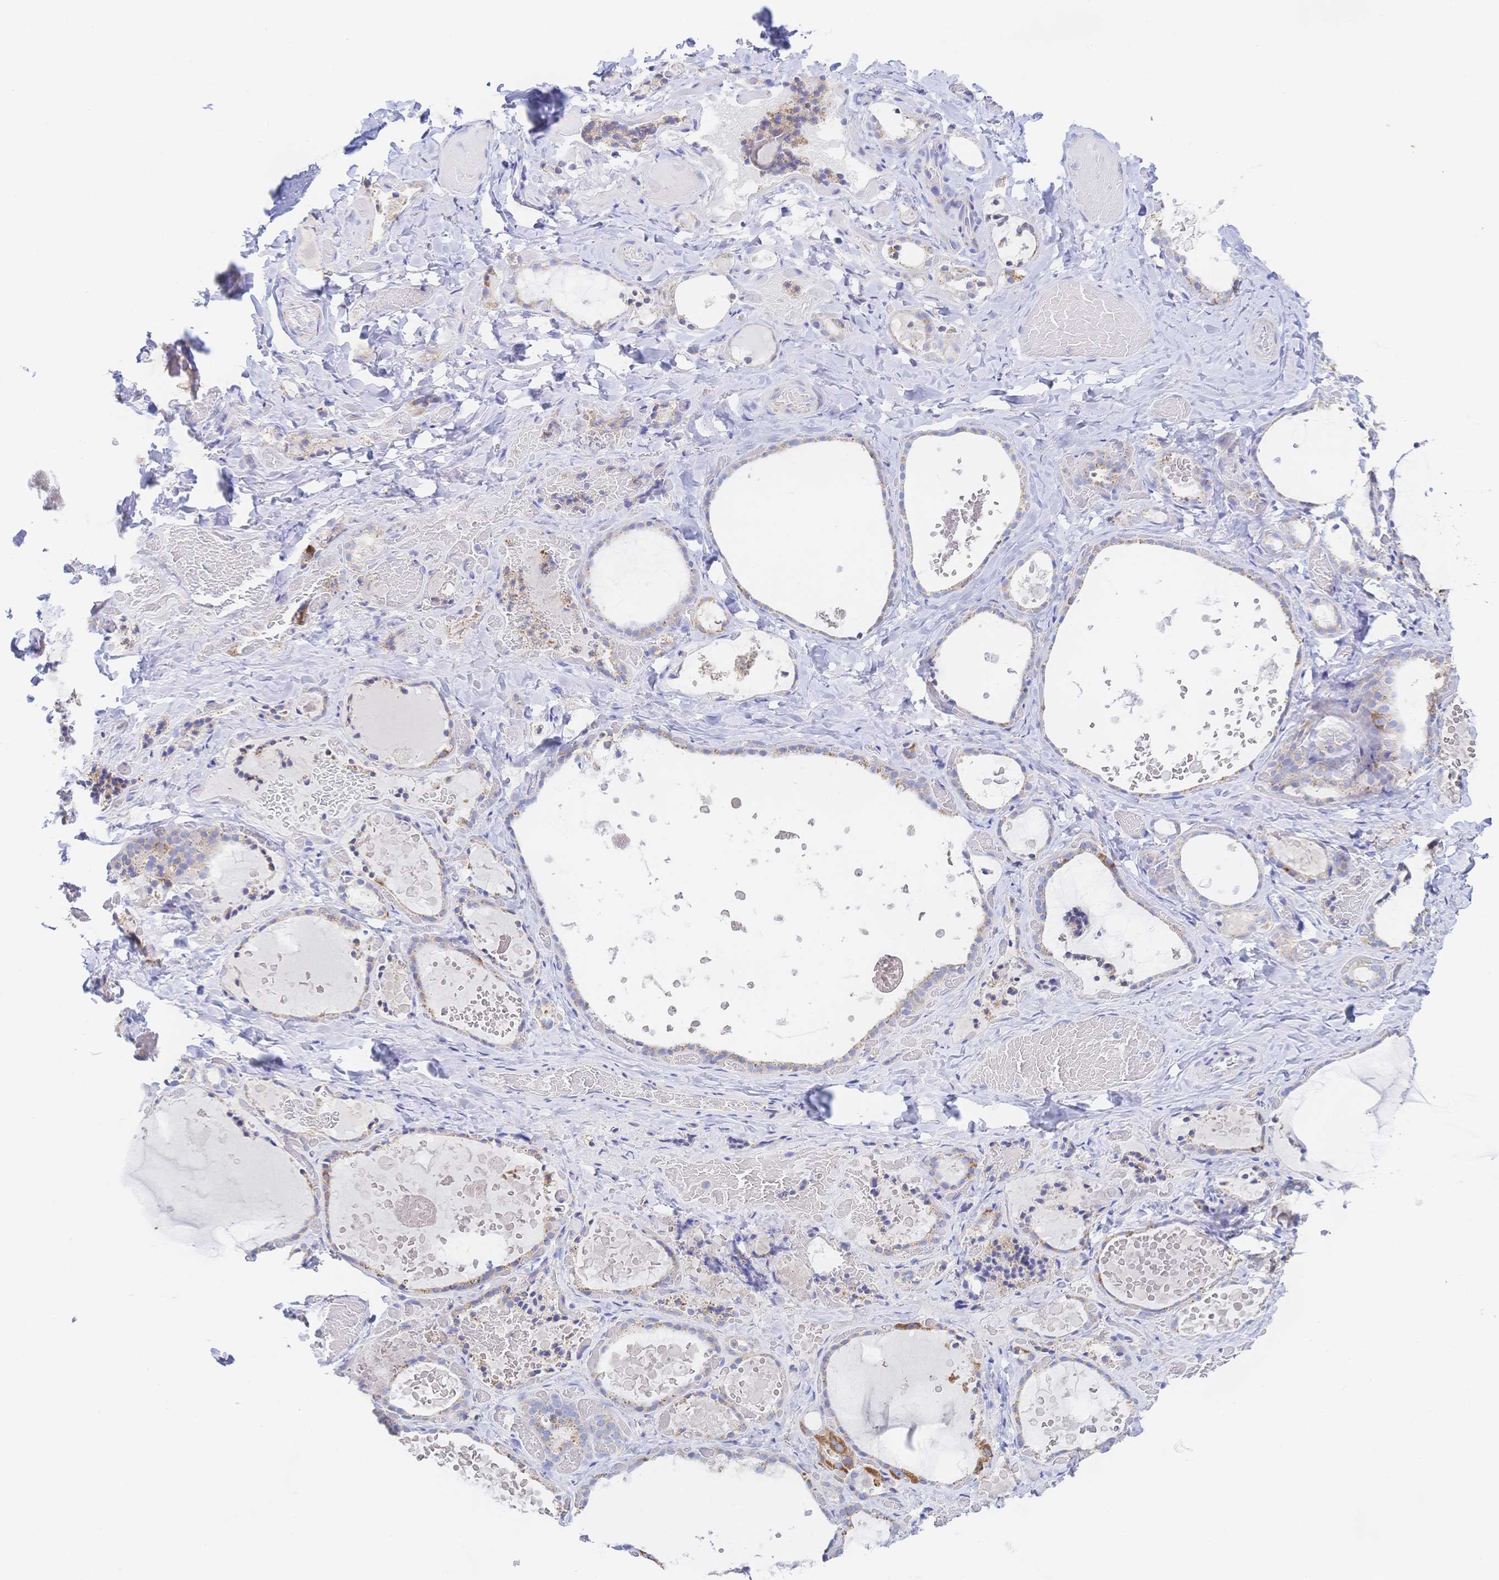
{"staining": {"intensity": "negative", "quantity": "none", "location": "none"}, "tissue": "thyroid gland", "cell_type": "Glandular cells", "image_type": "normal", "snomed": [{"axis": "morphology", "description": "Normal tissue, NOS"}, {"axis": "topography", "description": "Thyroid gland"}], "caption": "High power microscopy micrograph of an IHC image of normal thyroid gland, revealing no significant positivity in glandular cells. (Immunohistochemistry (ihc), brightfield microscopy, high magnification).", "gene": "SYNGR4", "patient": {"sex": "female", "age": 56}}